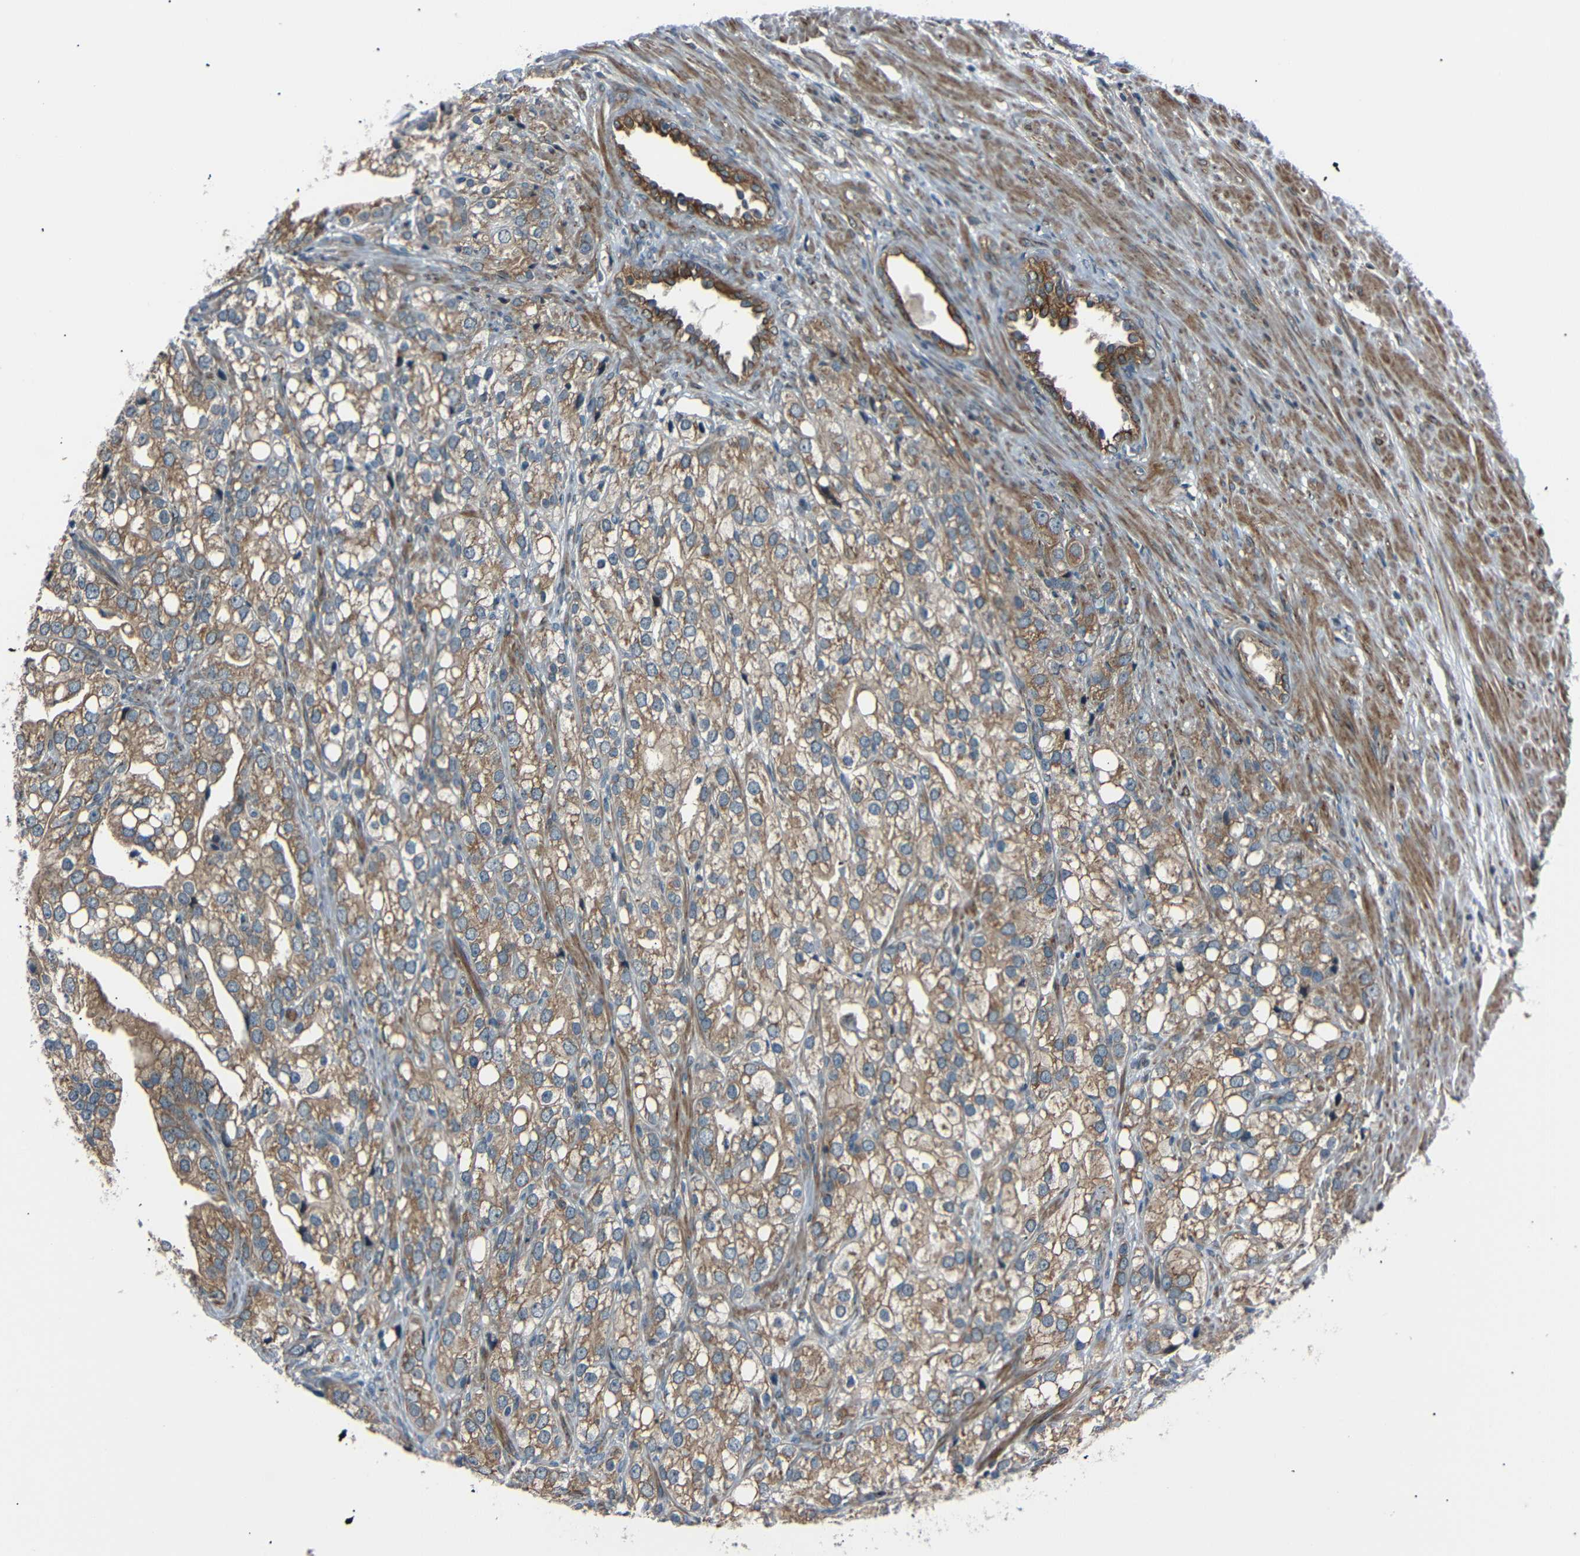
{"staining": {"intensity": "moderate", "quantity": ">75%", "location": "cytoplasmic/membranous"}, "tissue": "prostate cancer", "cell_type": "Tumor cells", "image_type": "cancer", "snomed": [{"axis": "morphology", "description": "Adenocarcinoma, Low grade"}, {"axis": "topography", "description": "Prostate"}], "caption": "Protein expression by IHC demonstrates moderate cytoplasmic/membranous expression in approximately >75% of tumor cells in prostate cancer.", "gene": "AKAP9", "patient": {"sex": "male", "age": 69}}